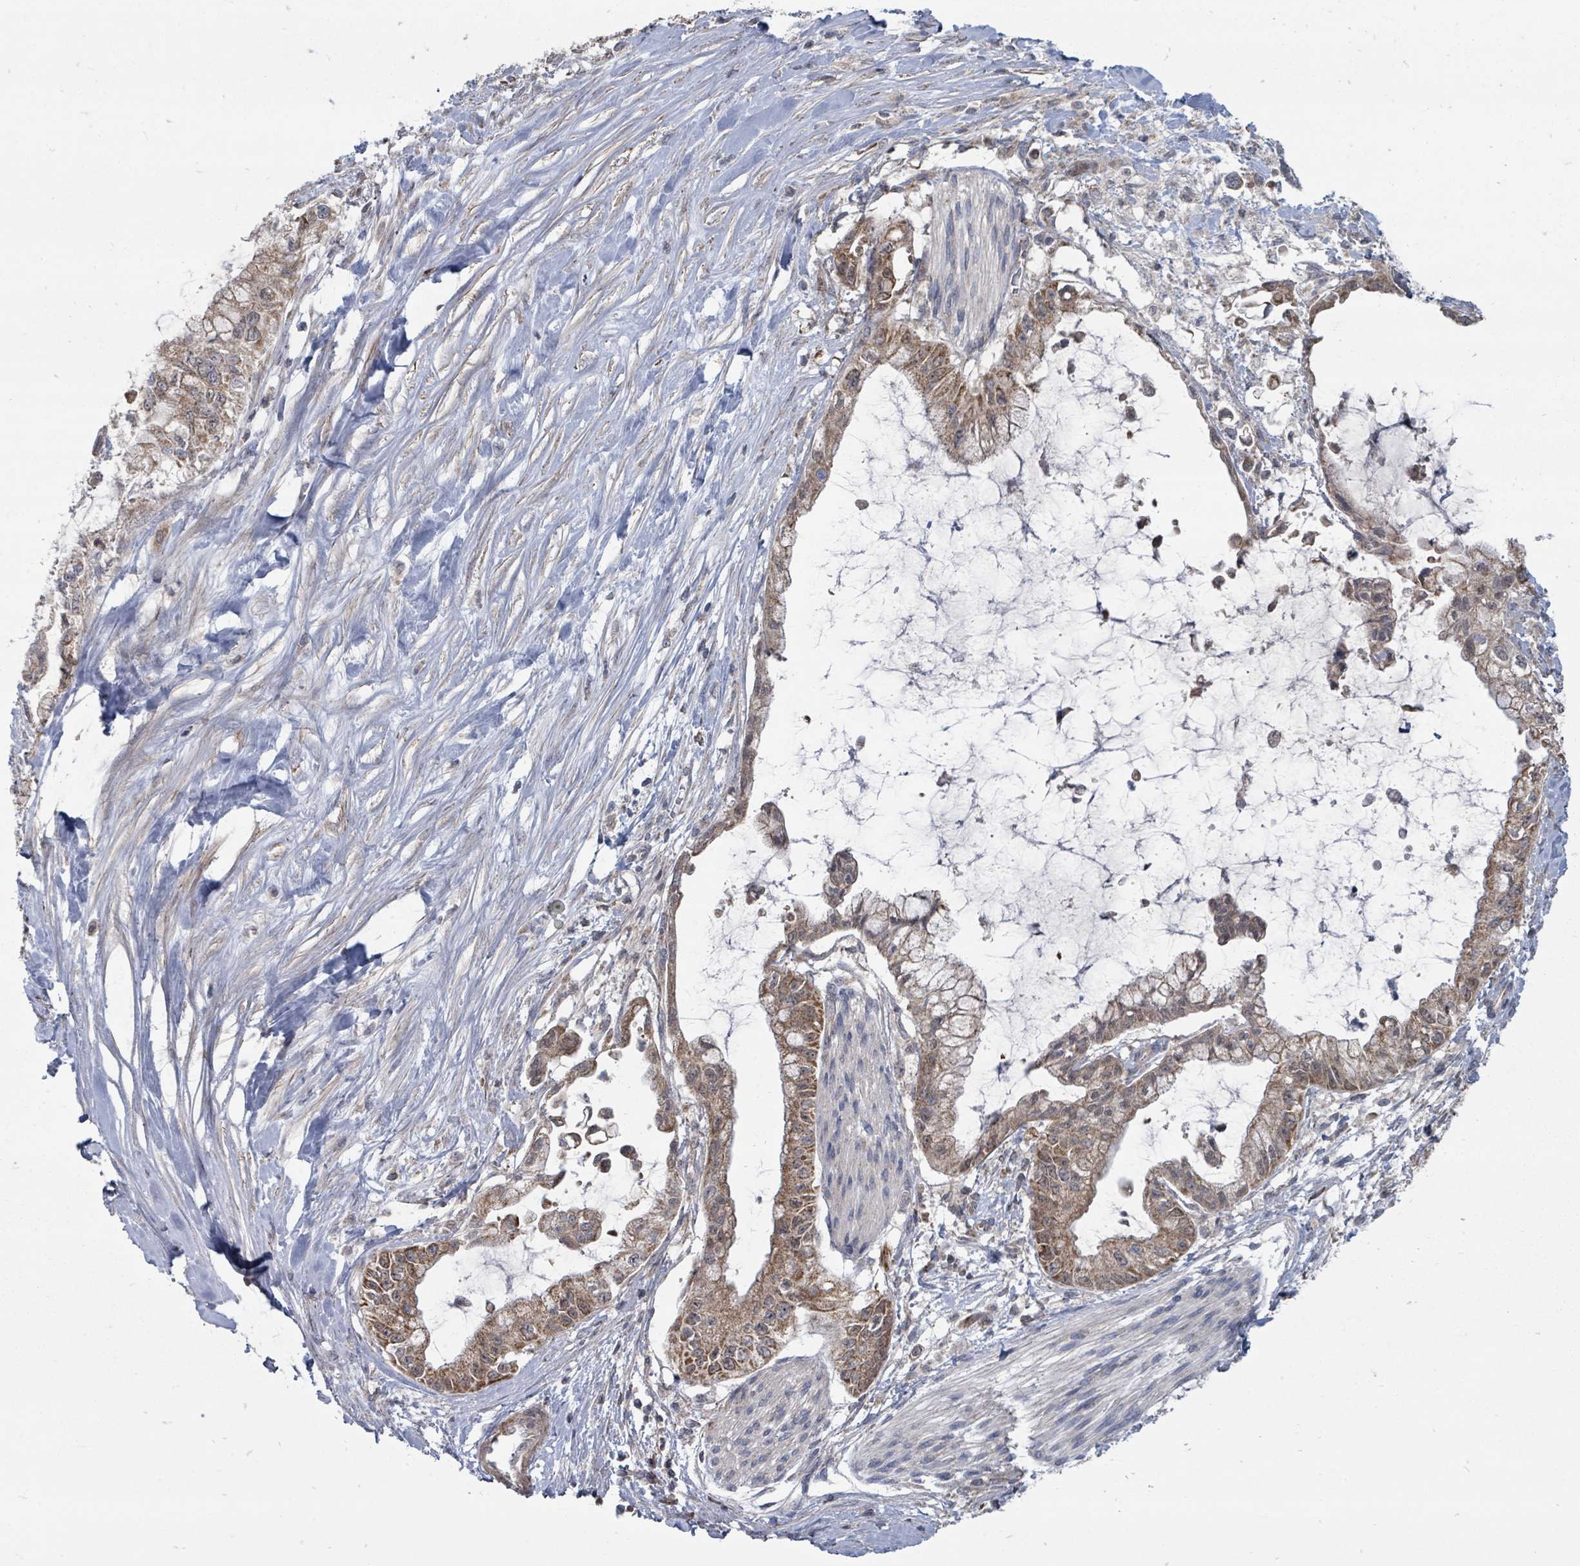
{"staining": {"intensity": "moderate", "quantity": ">75%", "location": "cytoplasmic/membranous"}, "tissue": "pancreatic cancer", "cell_type": "Tumor cells", "image_type": "cancer", "snomed": [{"axis": "morphology", "description": "Adenocarcinoma, NOS"}, {"axis": "topography", "description": "Pancreas"}], "caption": "This is a micrograph of immunohistochemistry (IHC) staining of pancreatic cancer, which shows moderate expression in the cytoplasmic/membranous of tumor cells.", "gene": "MAGOHB", "patient": {"sex": "male", "age": 48}}